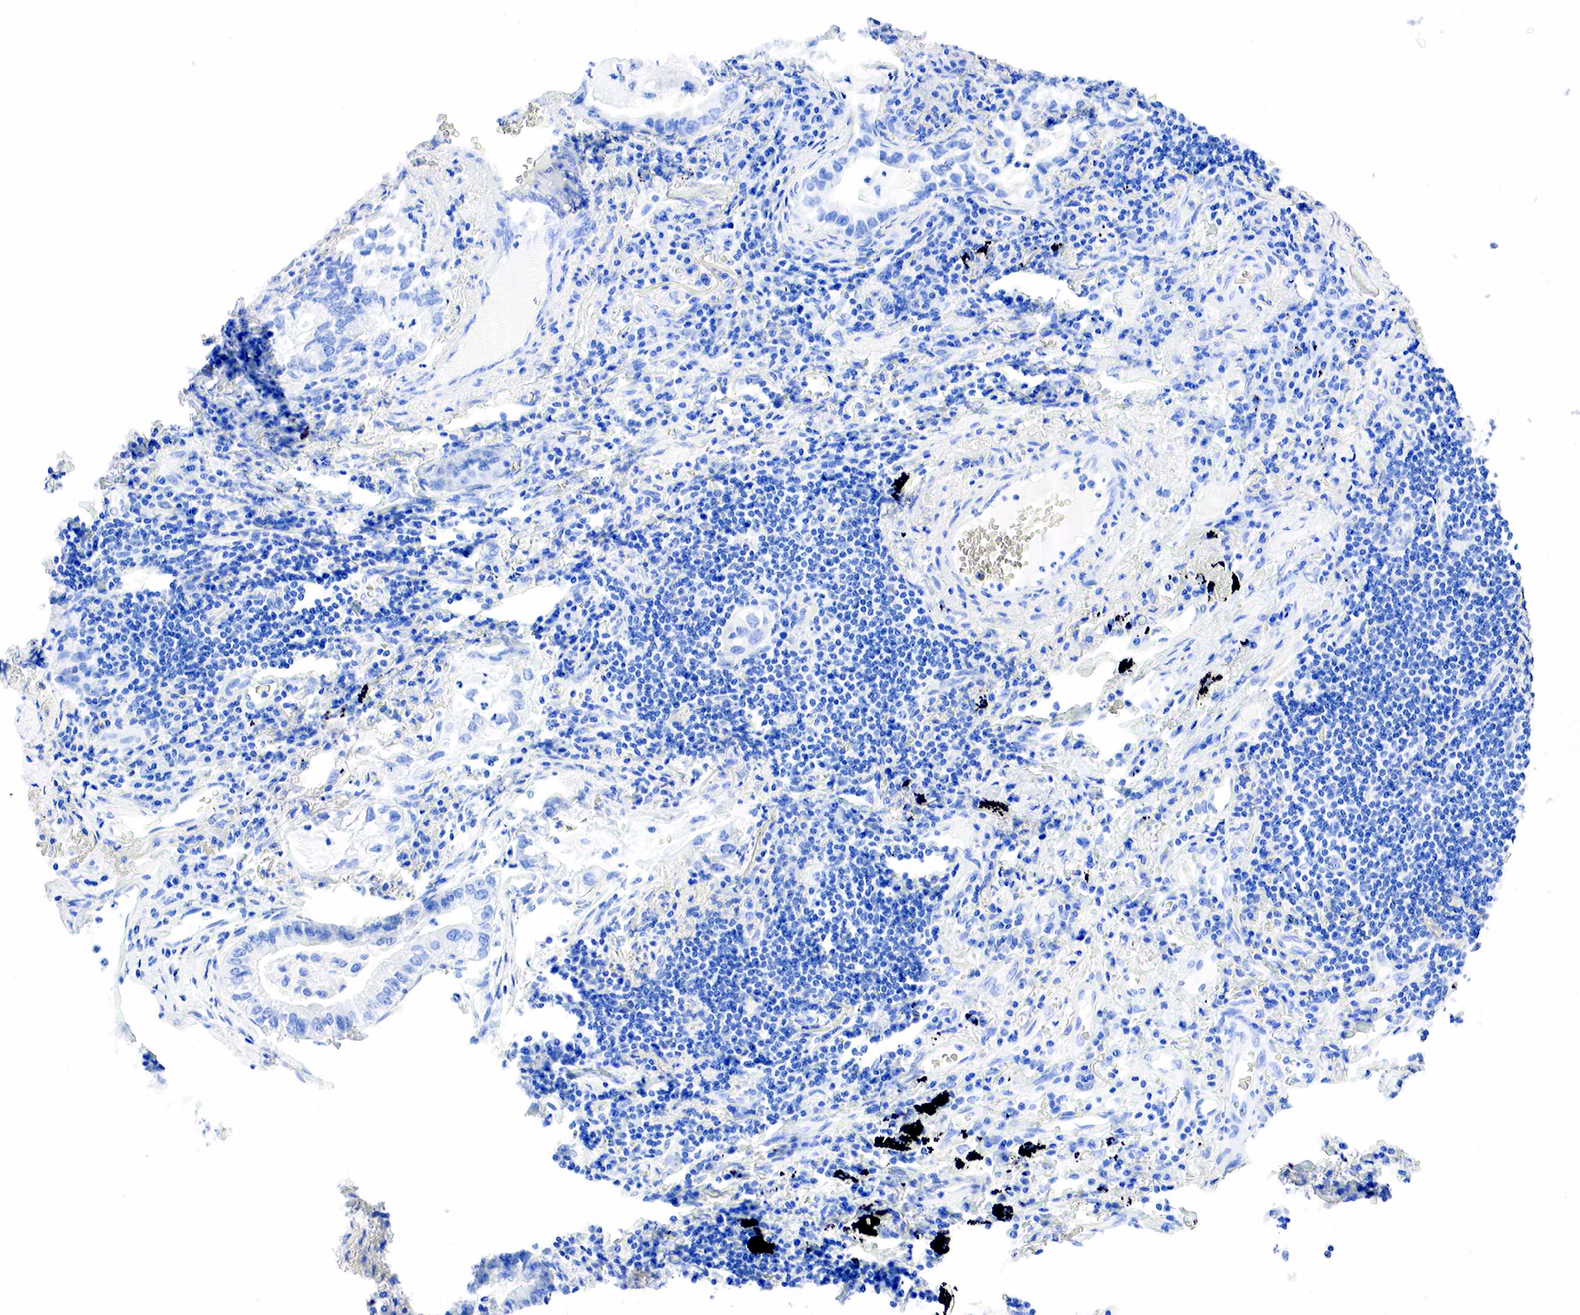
{"staining": {"intensity": "negative", "quantity": "none", "location": "none"}, "tissue": "lung cancer", "cell_type": "Tumor cells", "image_type": "cancer", "snomed": [{"axis": "morphology", "description": "Adenocarcinoma, NOS"}, {"axis": "topography", "description": "Lung"}], "caption": "The image reveals no staining of tumor cells in adenocarcinoma (lung). The staining is performed using DAB brown chromogen with nuclei counter-stained in using hematoxylin.", "gene": "PTH", "patient": {"sex": "female", "age": 50}}